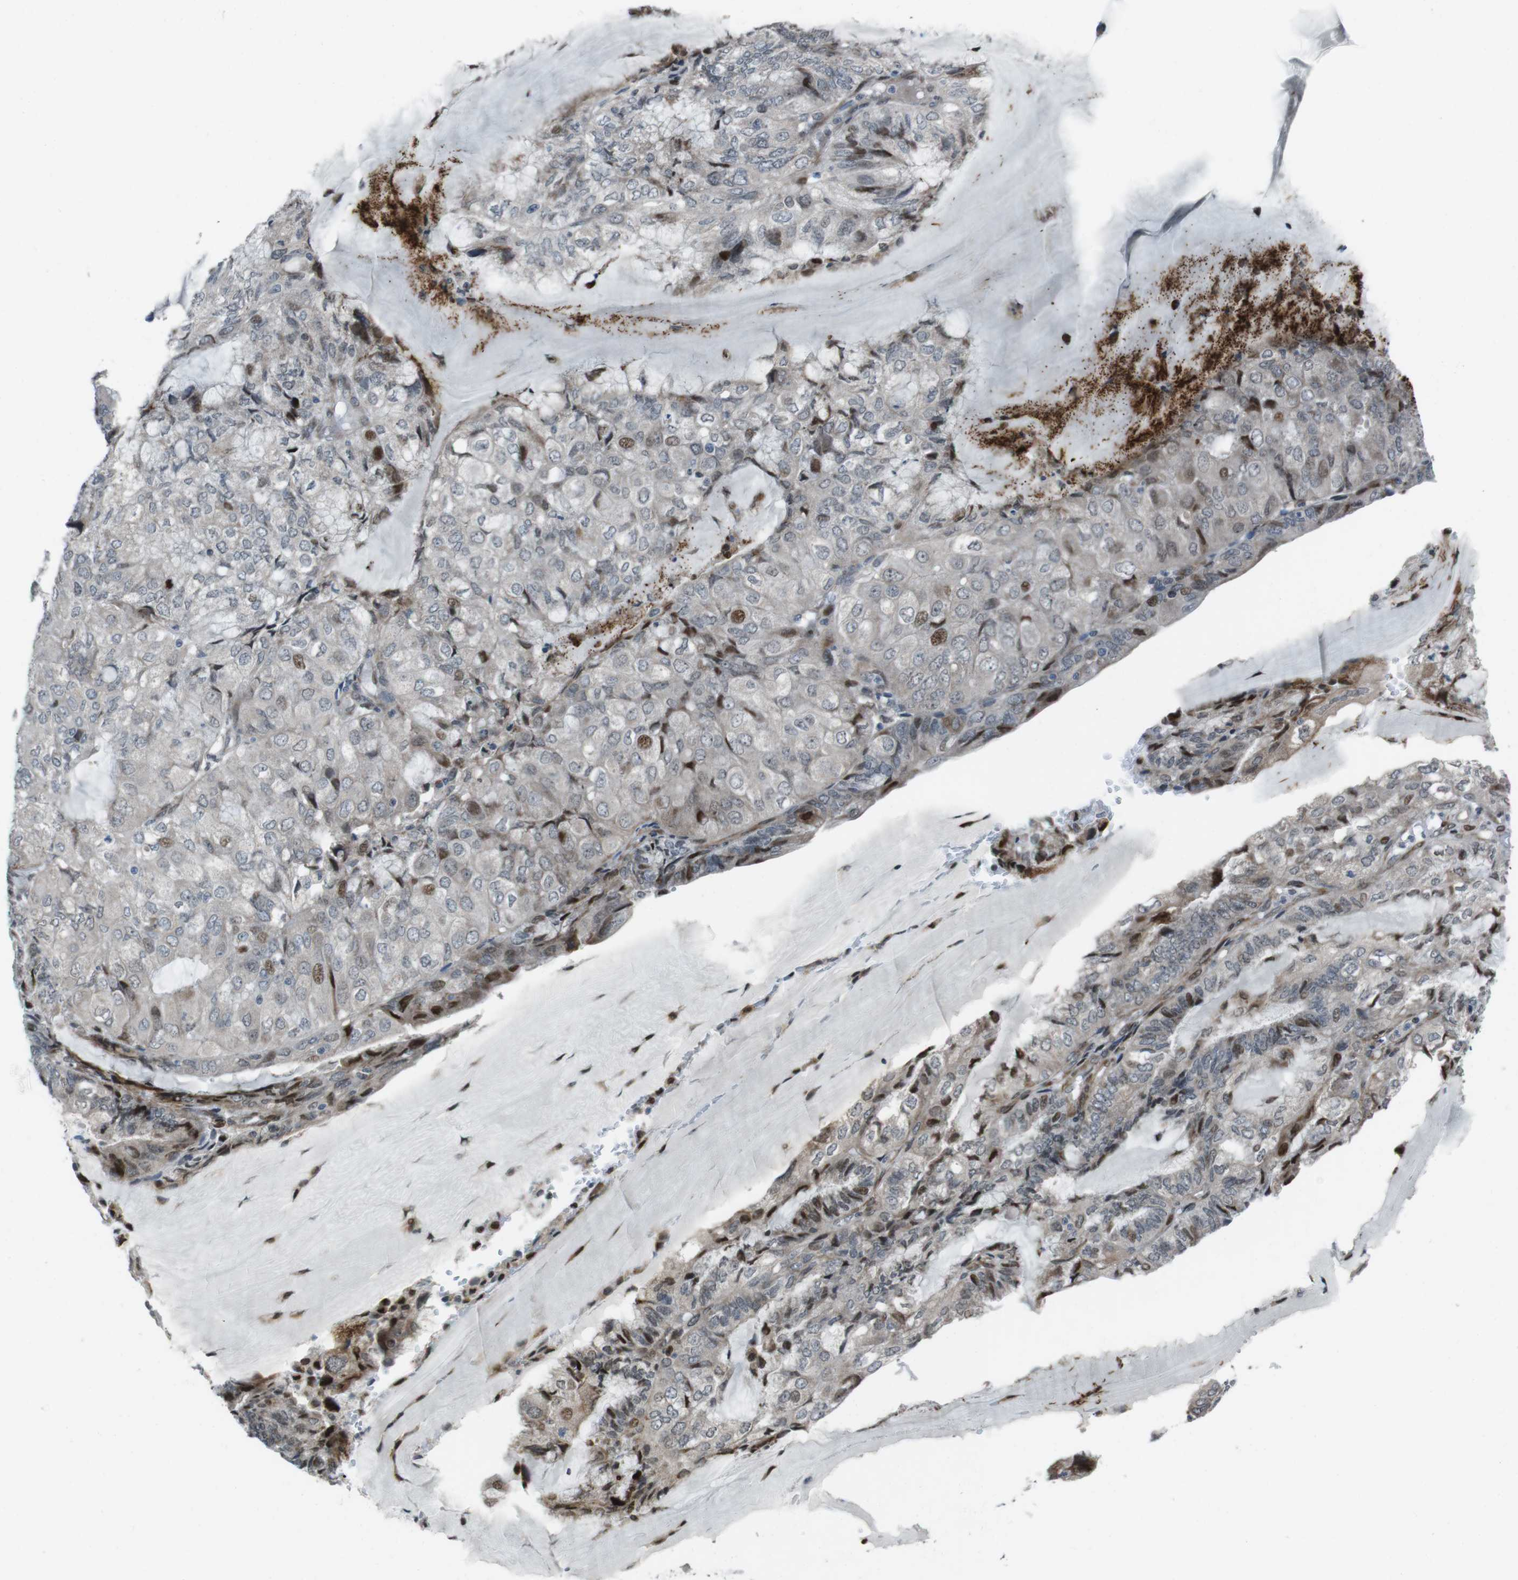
{"staining": {"intensity": "moderate", "quantity": "25%-75%", "location": "nuclear"}, "tissue": "endometrial cancer", "cell_type": "Tumor cells", "image_type": "cancer", "snomed": [{"axis": "morphology", "description": "Adenocarcinoma, NOS"}, {"axis": "topography", "description": "Endometrium"}], "caption": "Moderate nuclear protein positivity is present in about 25%-75% of tumor cells in adenocarcinoma (endometrial).", "gene": "PBRM1", "patient": {"sex": "female", "age": 81}}